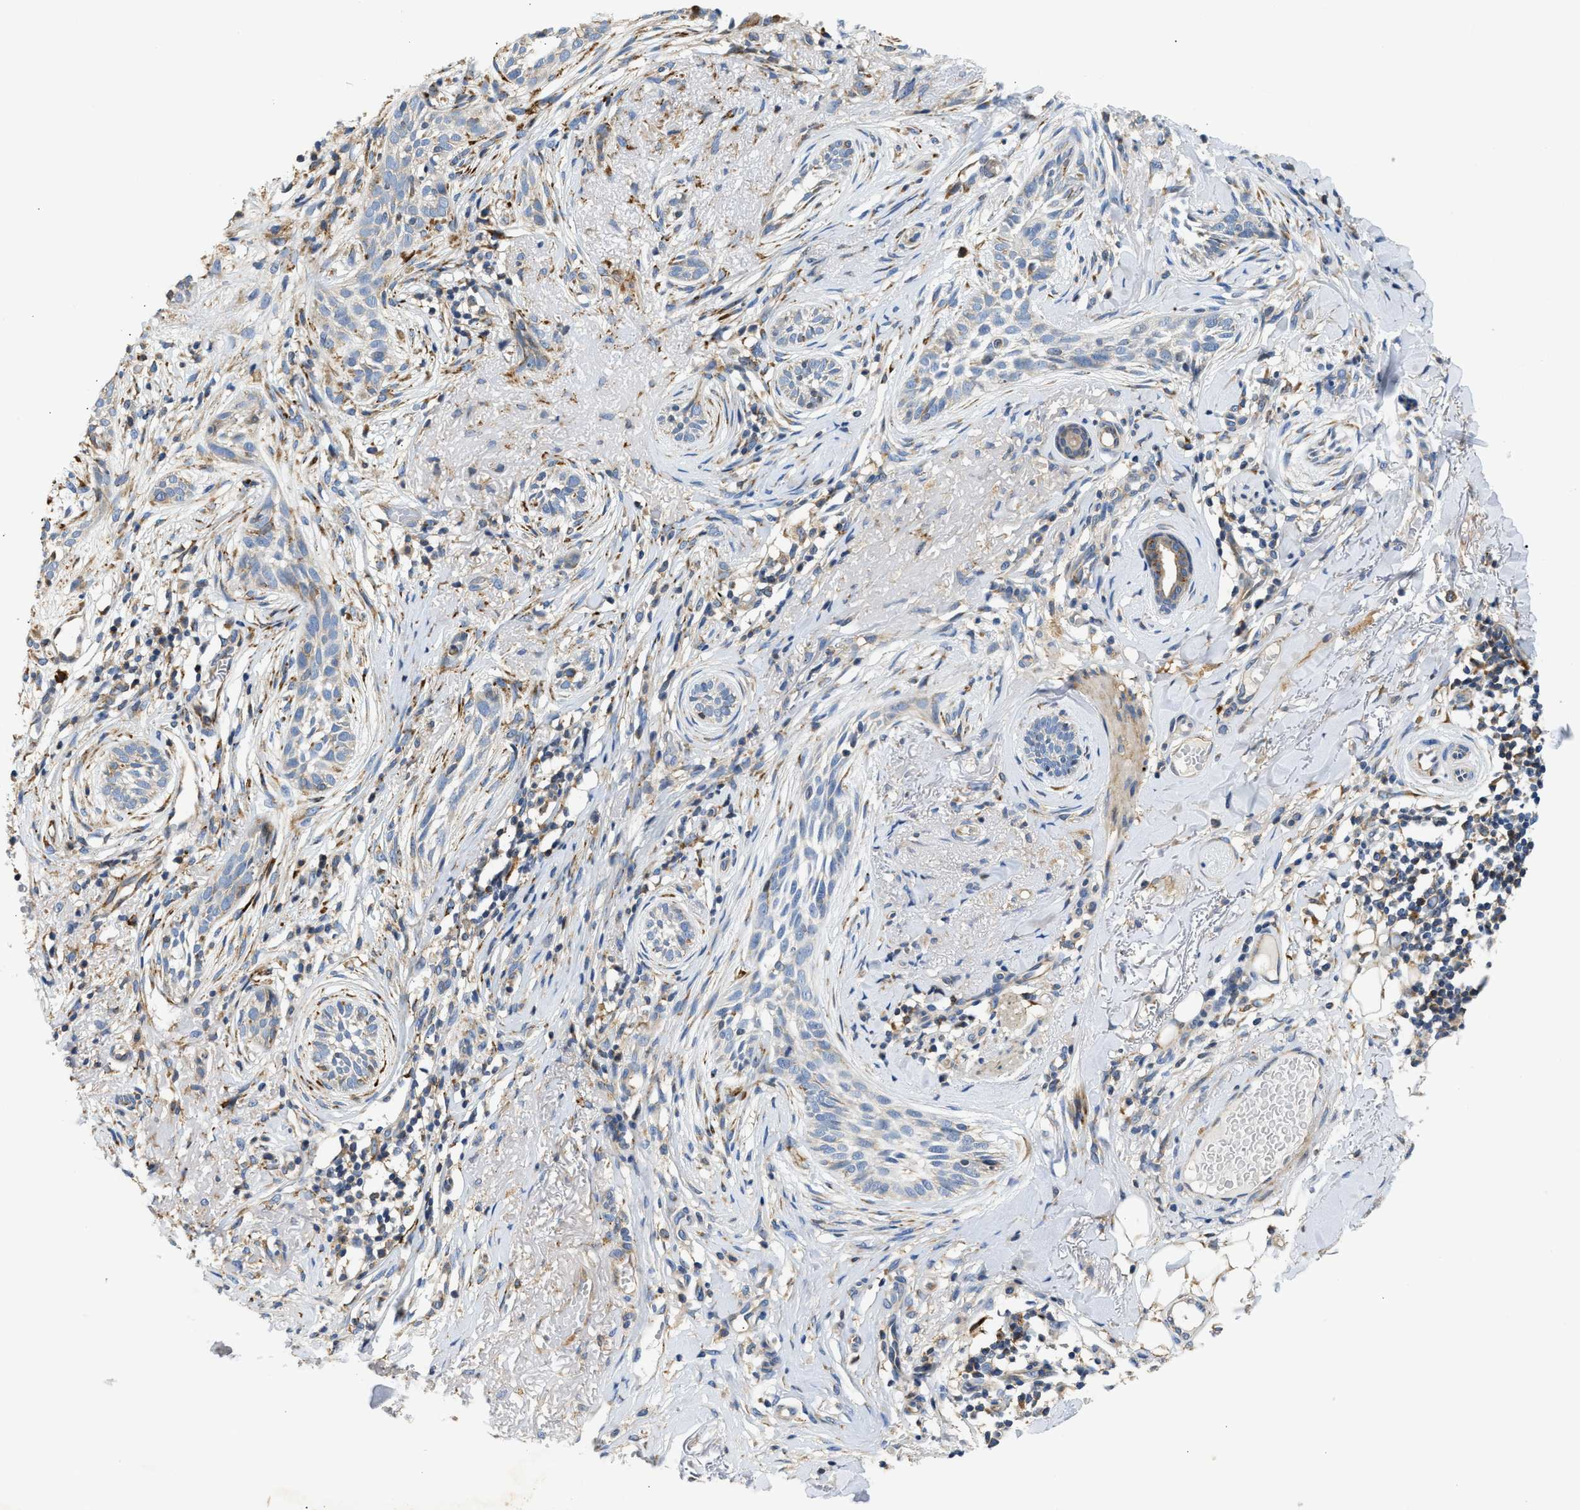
{"staining": {"intensity": "negative", "quantity": "none", "location": "none"}, "tissue": "skin cancer", "cell_type": "Tumor cells", "image_type": "cancer", "snomed": [{"axis": "morphology", "description": "Basal cell carcinoma"}, {"axis": "topography", "description": "Skin"}], "caption": "Basal cell carcinoma (skin) stained for a protein using immunohistochemistry (IHC) reveals no expression tumor cells.", "gene": "AMZ1", "patient": {"sex": "female", "age": 88}}